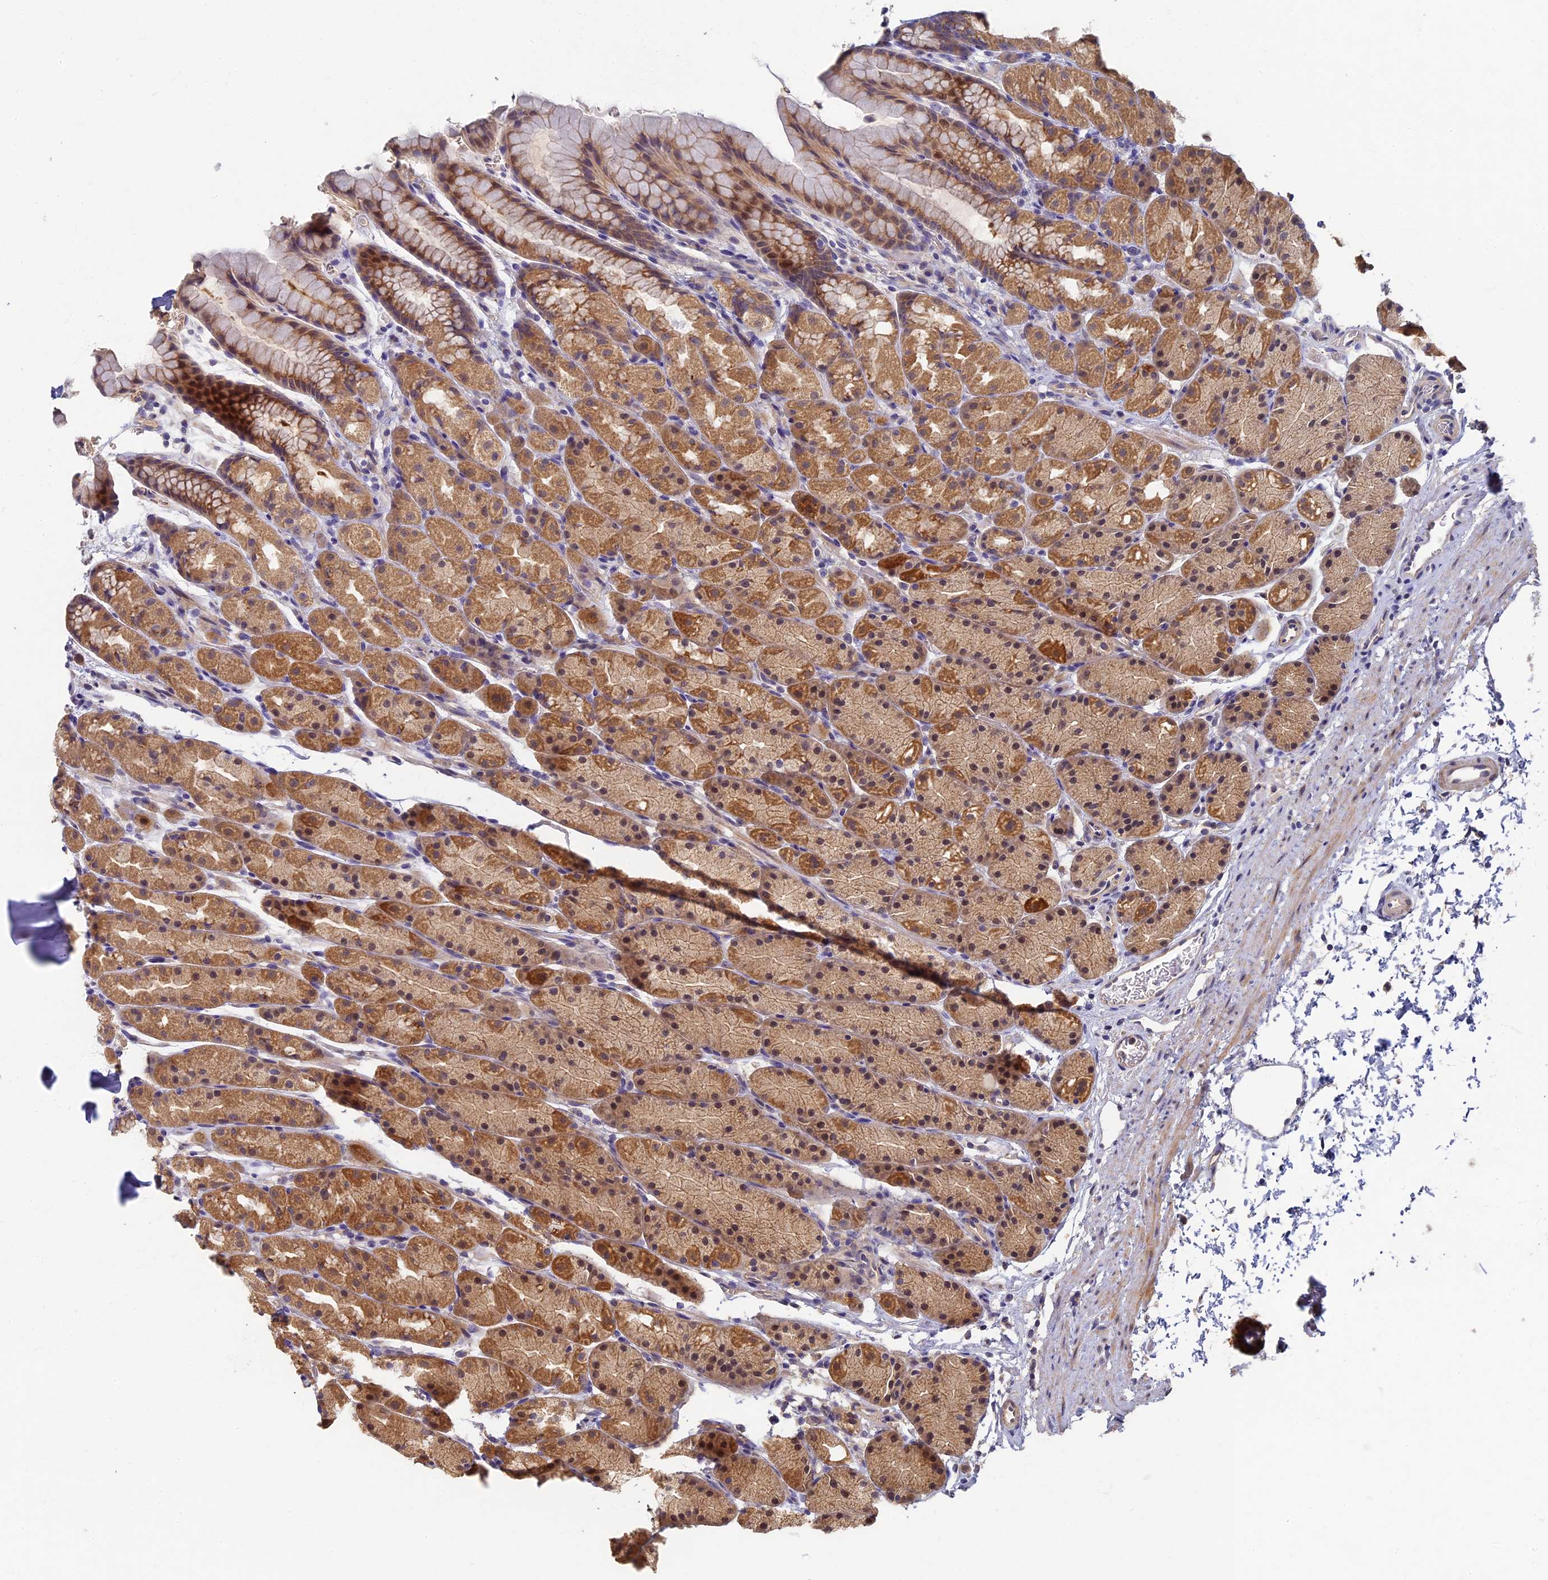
{"staining": {"intensity": "moderate", "quantity": ">75%", "location": "cytoplasmic/membranous"}, "tissue": "stomach", "cell_type": "Glandular cells", "image_type": "normal", "snomed": [{"axis": "morphology", "description": "Normal tissue, NOS"}, {"axis": "topography", "description": "Stomach, upper"}, {"axis": "topography", "description": "Stomach"}], "caption": "The micrograph demonstrates staining of normal stomach, revealing moderate cytoplasmic/membranous protein staining (brown color) within glandular cells. (DAB IHC with brightfield microscopy, high magnification).", "gene": "RSPH3", "patient": {"sex": "male", "age": 47}}